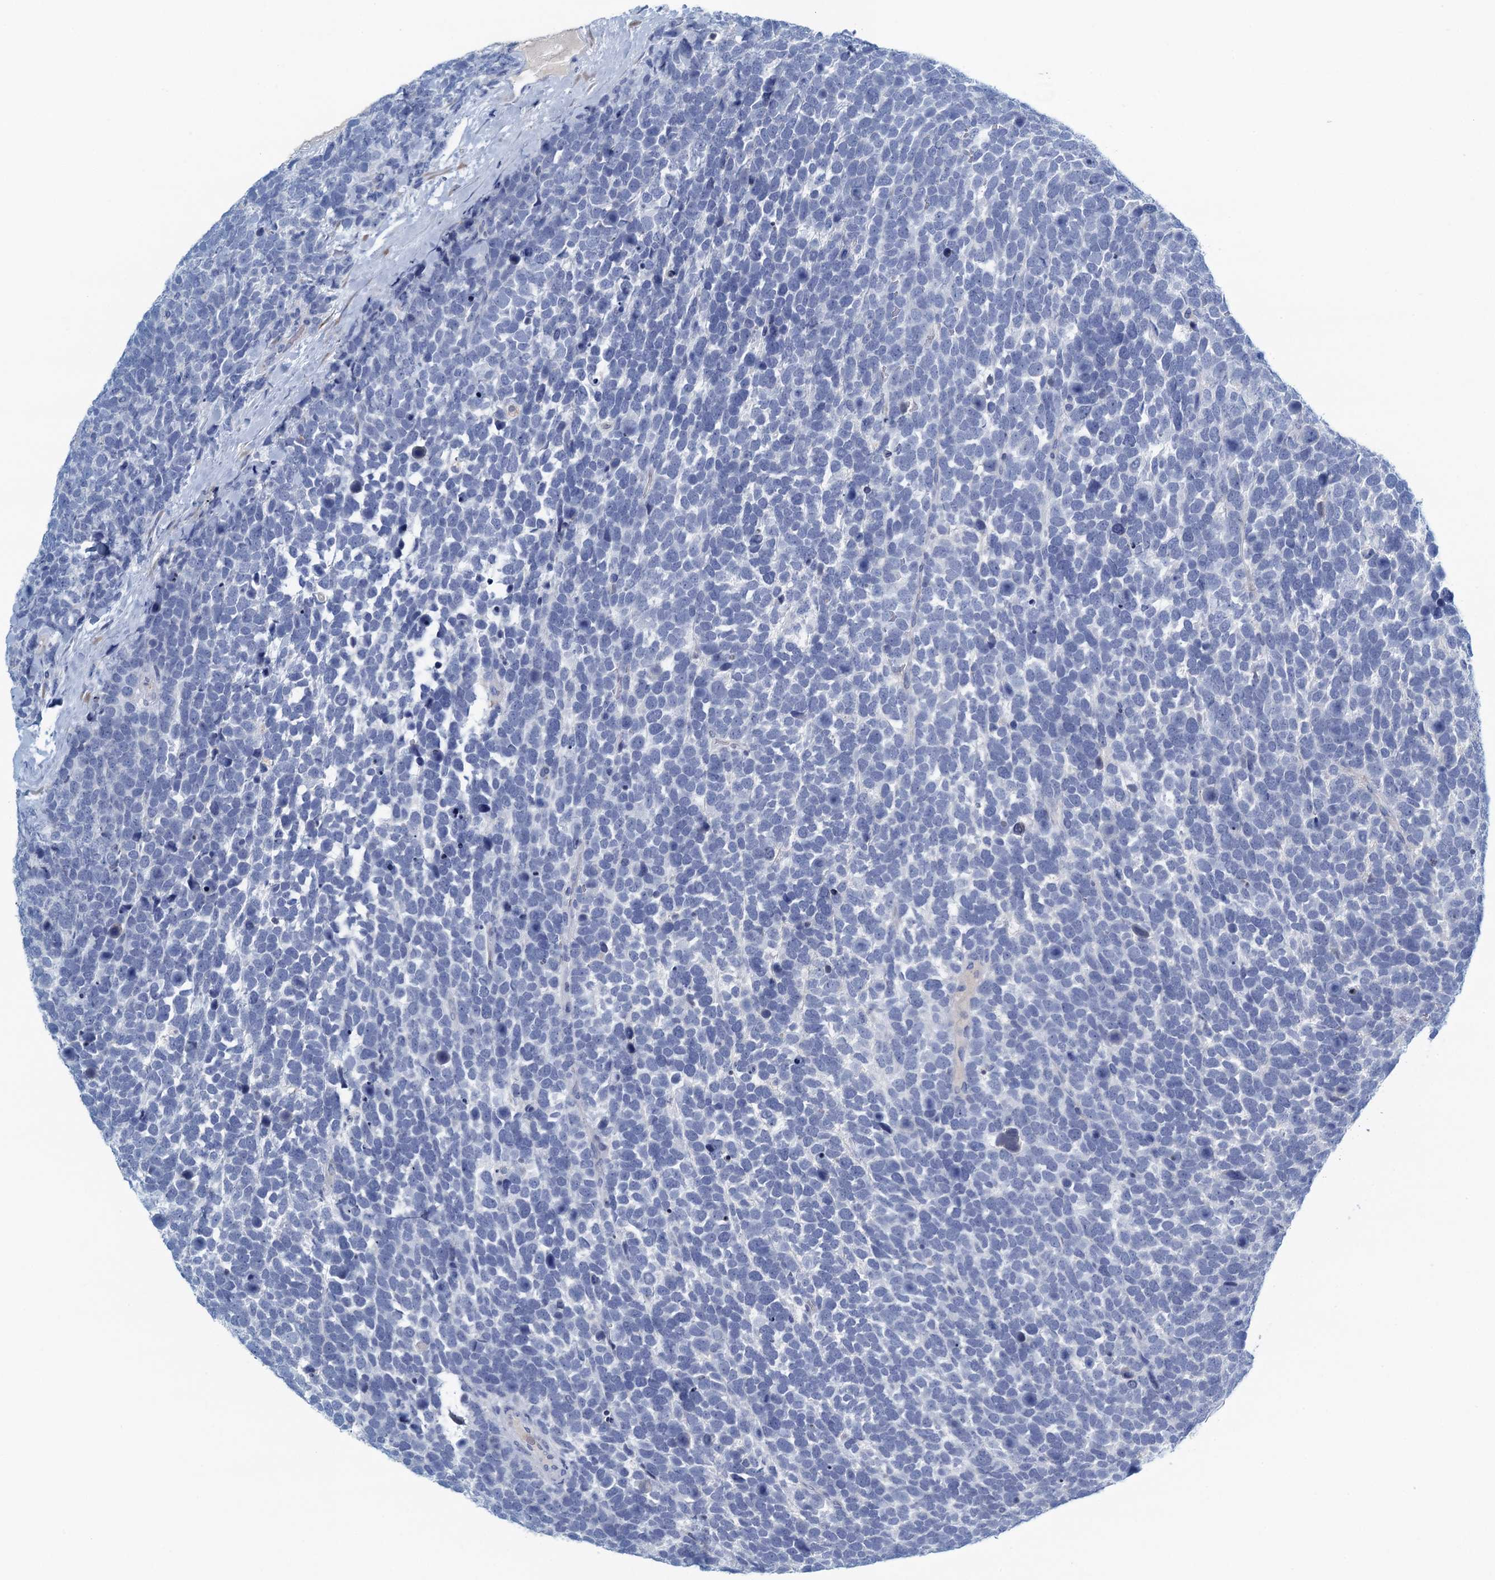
{"staining": {"intensity": "negative", "quantity": "none", "location": "none"}, "tissue": "urothelial cancer", "cell_type": "Tumor cells", "image_type": "cancer", "snomed": [{"axis": "morphology", "description": "Urothelial carcinoma, High grade"}, {"axis": "topography", "description": "Urinary bladder"}], "caption": "Tumor cells show no significant protein positivity in urothelial cancer.", "gene": "C10orf88", "patient": {"sex": "female", "age": 82}}